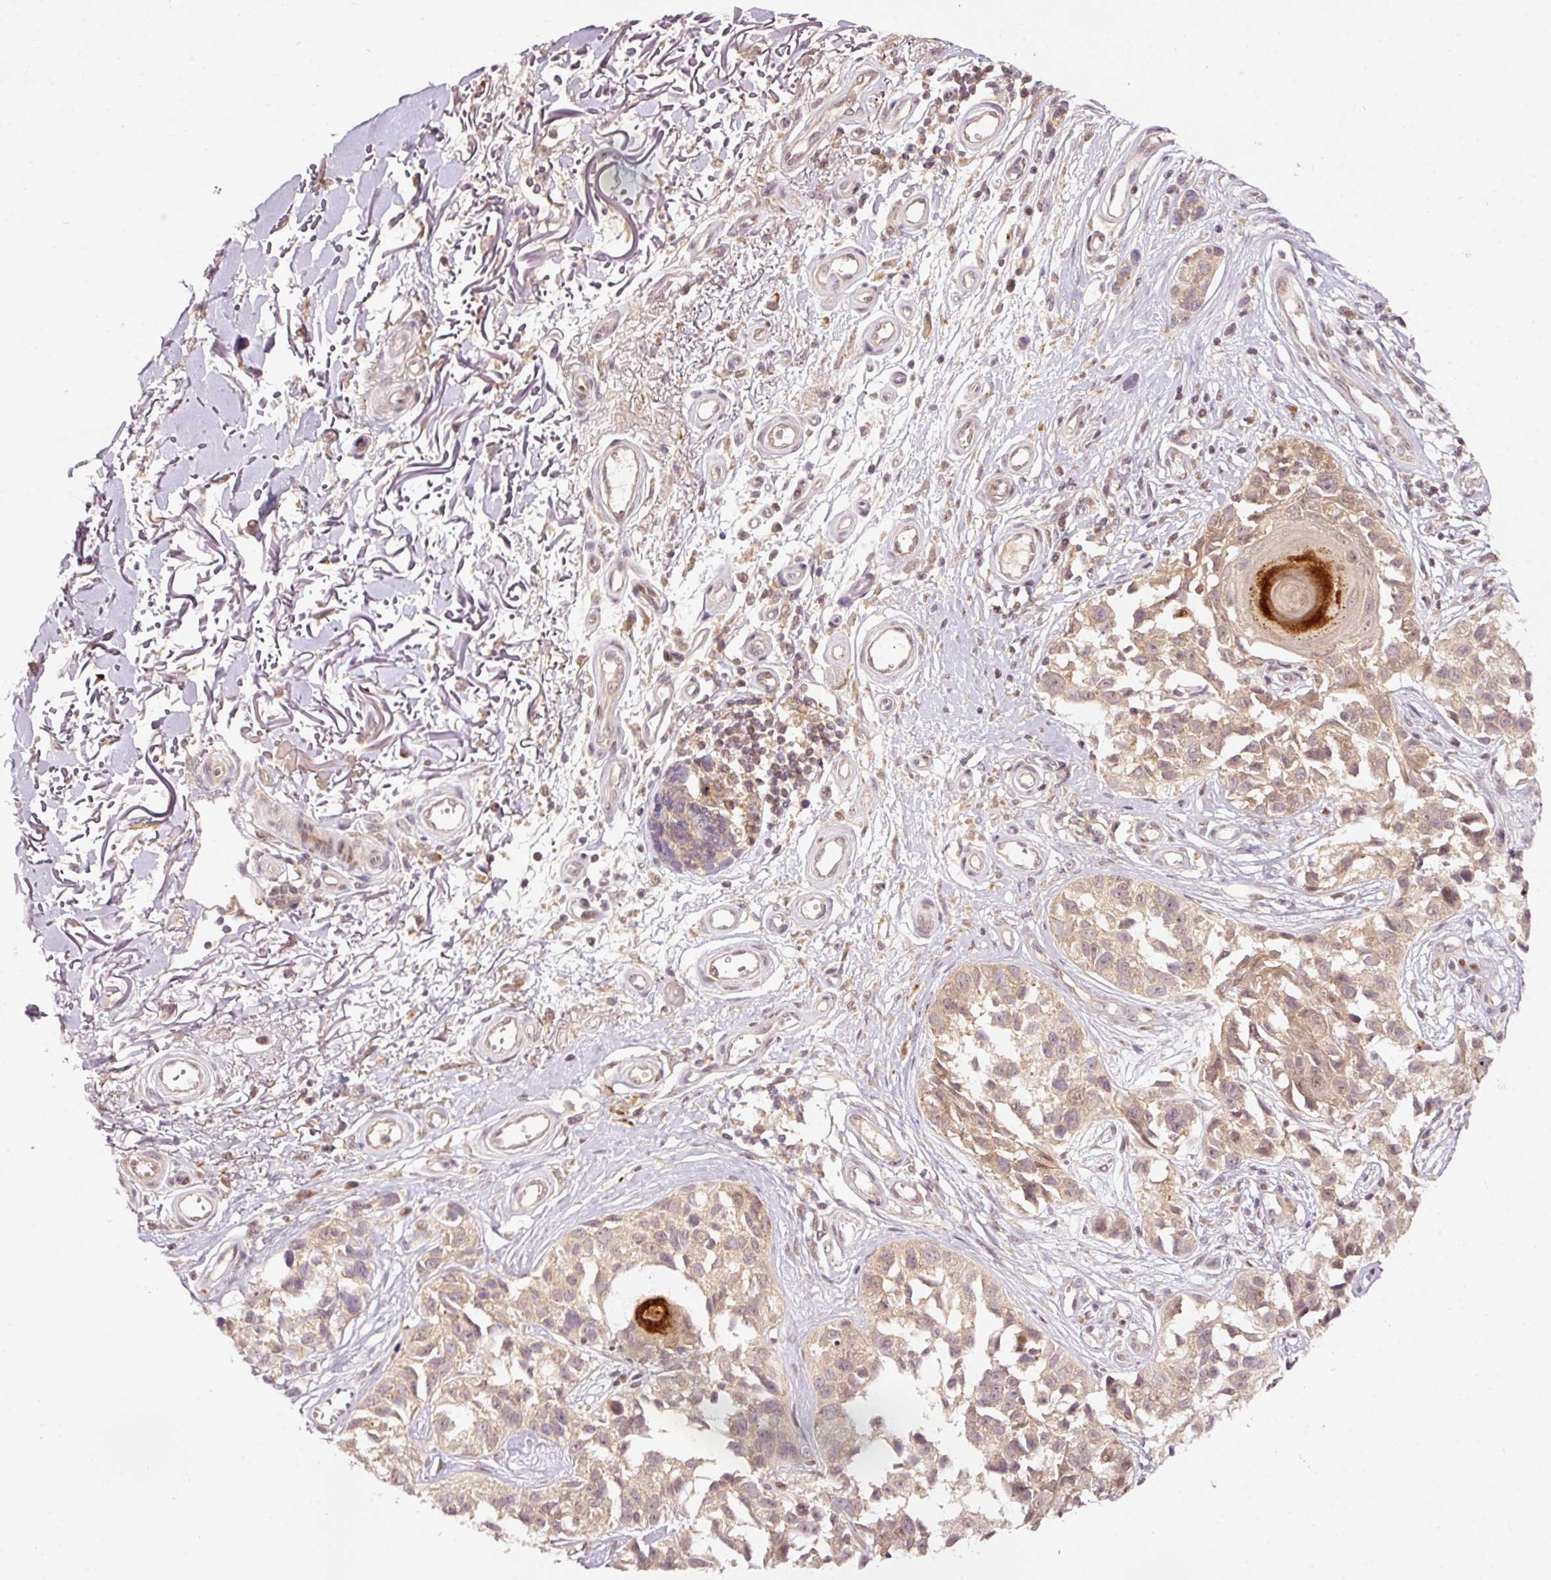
{"staining": {"intensity": "weak", "quantity": ">75%", "location": "cytoplasmic/membranous"}, "tissue": "melanoma", "cell_type": "Tumor cells", "image_type": "cancer", "snomed": [{"axis": "morphology", "description": "Malignant melanoma, NOS"}, {"axis": "topography", "description": "Skin"}], "caption": "Immunohistochemical staining of malignant melanoma reveals weak cytoplasmic/membranous protein expression in about >75% of tumor cells.", "gene": "PCDHB1", "patient": {"sex": "male", "age": 73}}